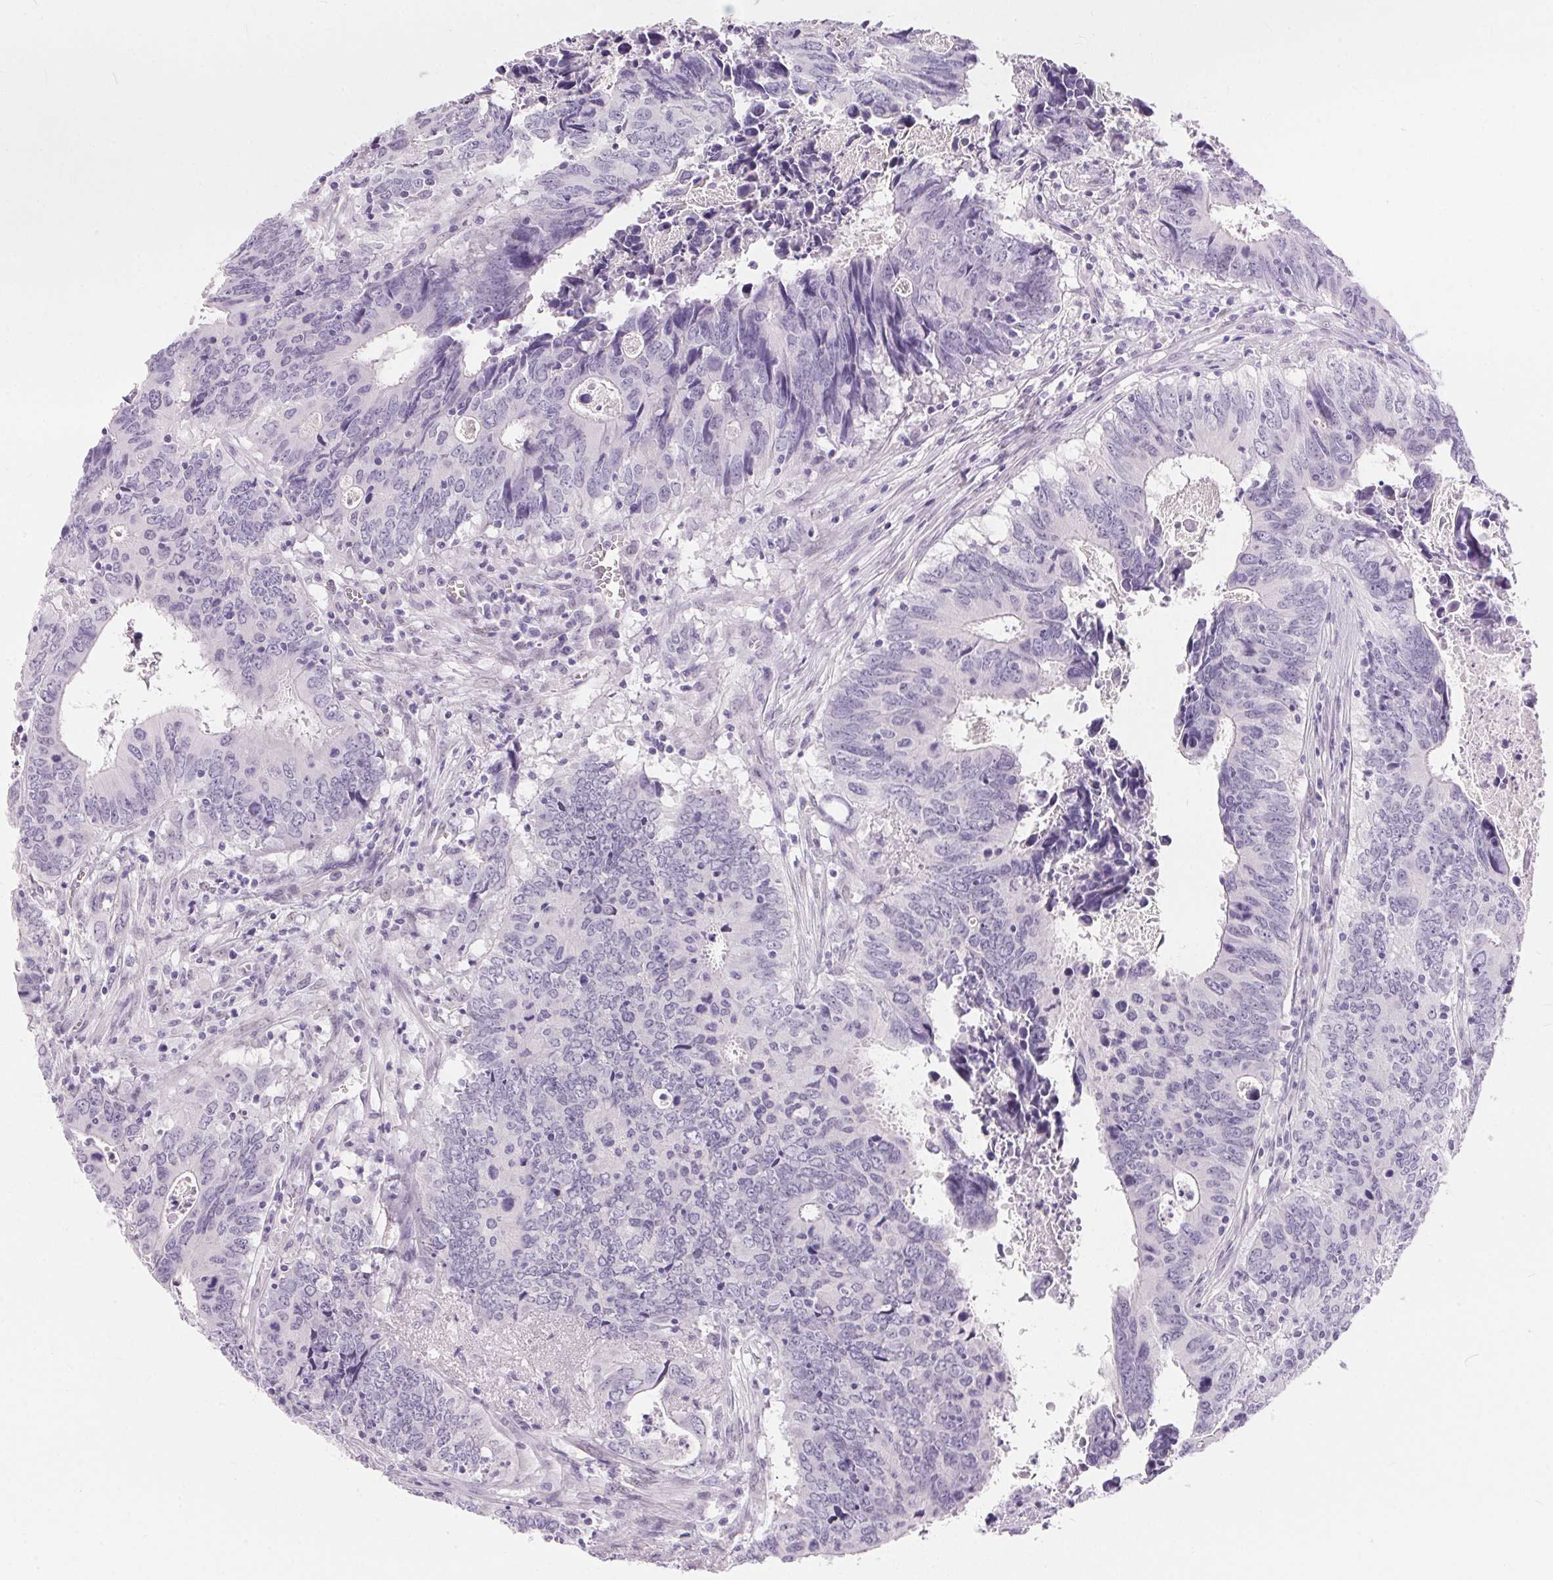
{"staining": {"intensity": "negative", "quantity": "none", "location": "none"}, "tissue": "colorectal cancer", "cell_type": "Tumor cells", "image_type": "cancer", "snomed": [{"axis": "morphology", "description": "Adenocarcinoma, NOS"}, {"axis": "topography", "description": "Colon"}], "caption": "Immunohistochemistry micrograph of colorectal cancer (adenocarcinoma) stained for a protein (brown), which demonstrates no staining in tumor cells.", "gene": "GBP6", "patient": {"sex": "female", "age": 82}}